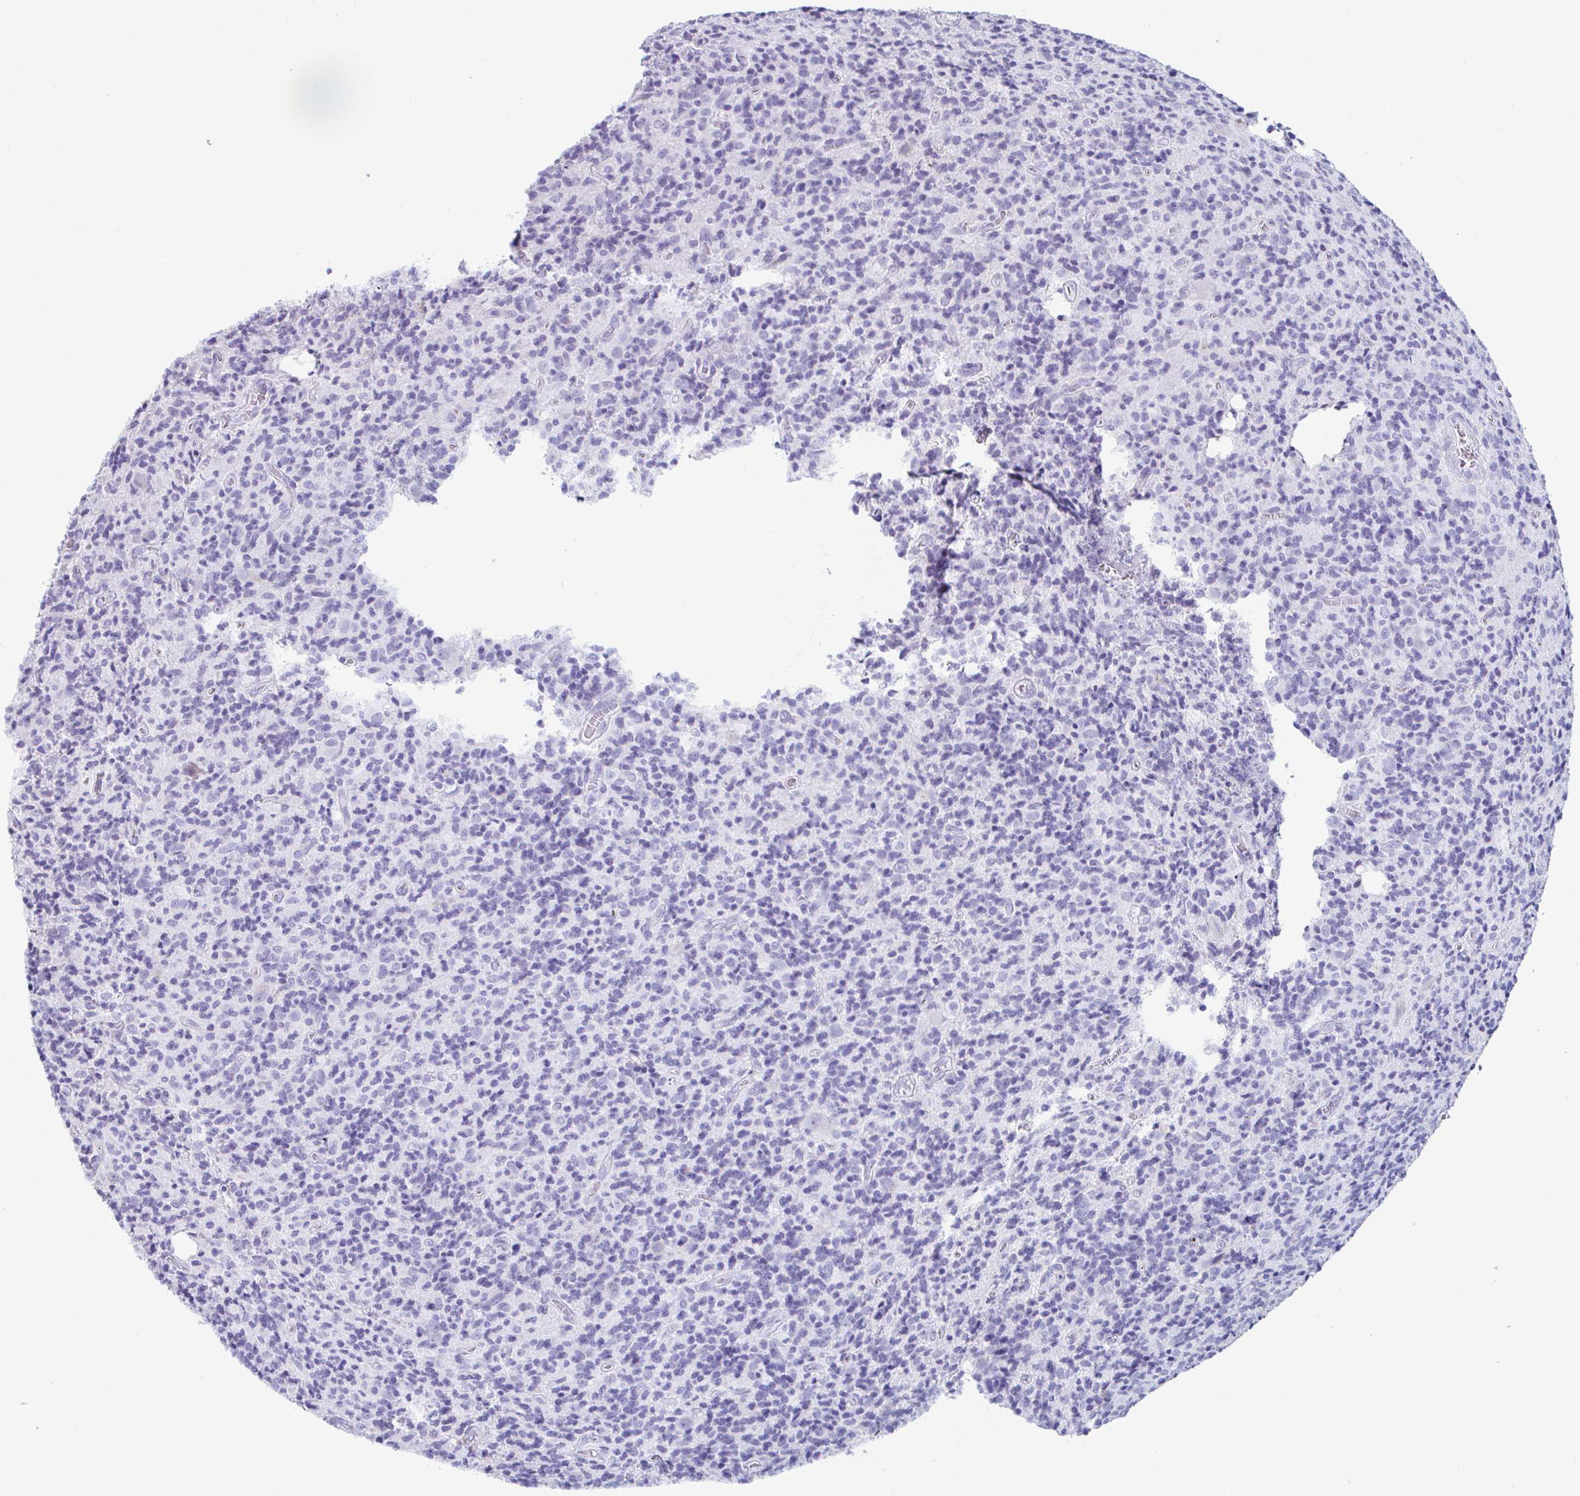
{"staining": {"intensity": "negative", "quantity": "none", "location": "none"}, "tissue": "glioma", "cell_type": "Tumor cells", "image_type": "cancer", "snomed": [{"axis": "morphology", "description": "Glioma, malignant, High grade"}, {"axis": "topography", "description": "Brain"}], "caption": "Micrograph shows no protein expression in tumor cells of malignant high-grade glioma tissue.", "gene": "CREG2", "patient": {"sex": "male", "age": 76}}